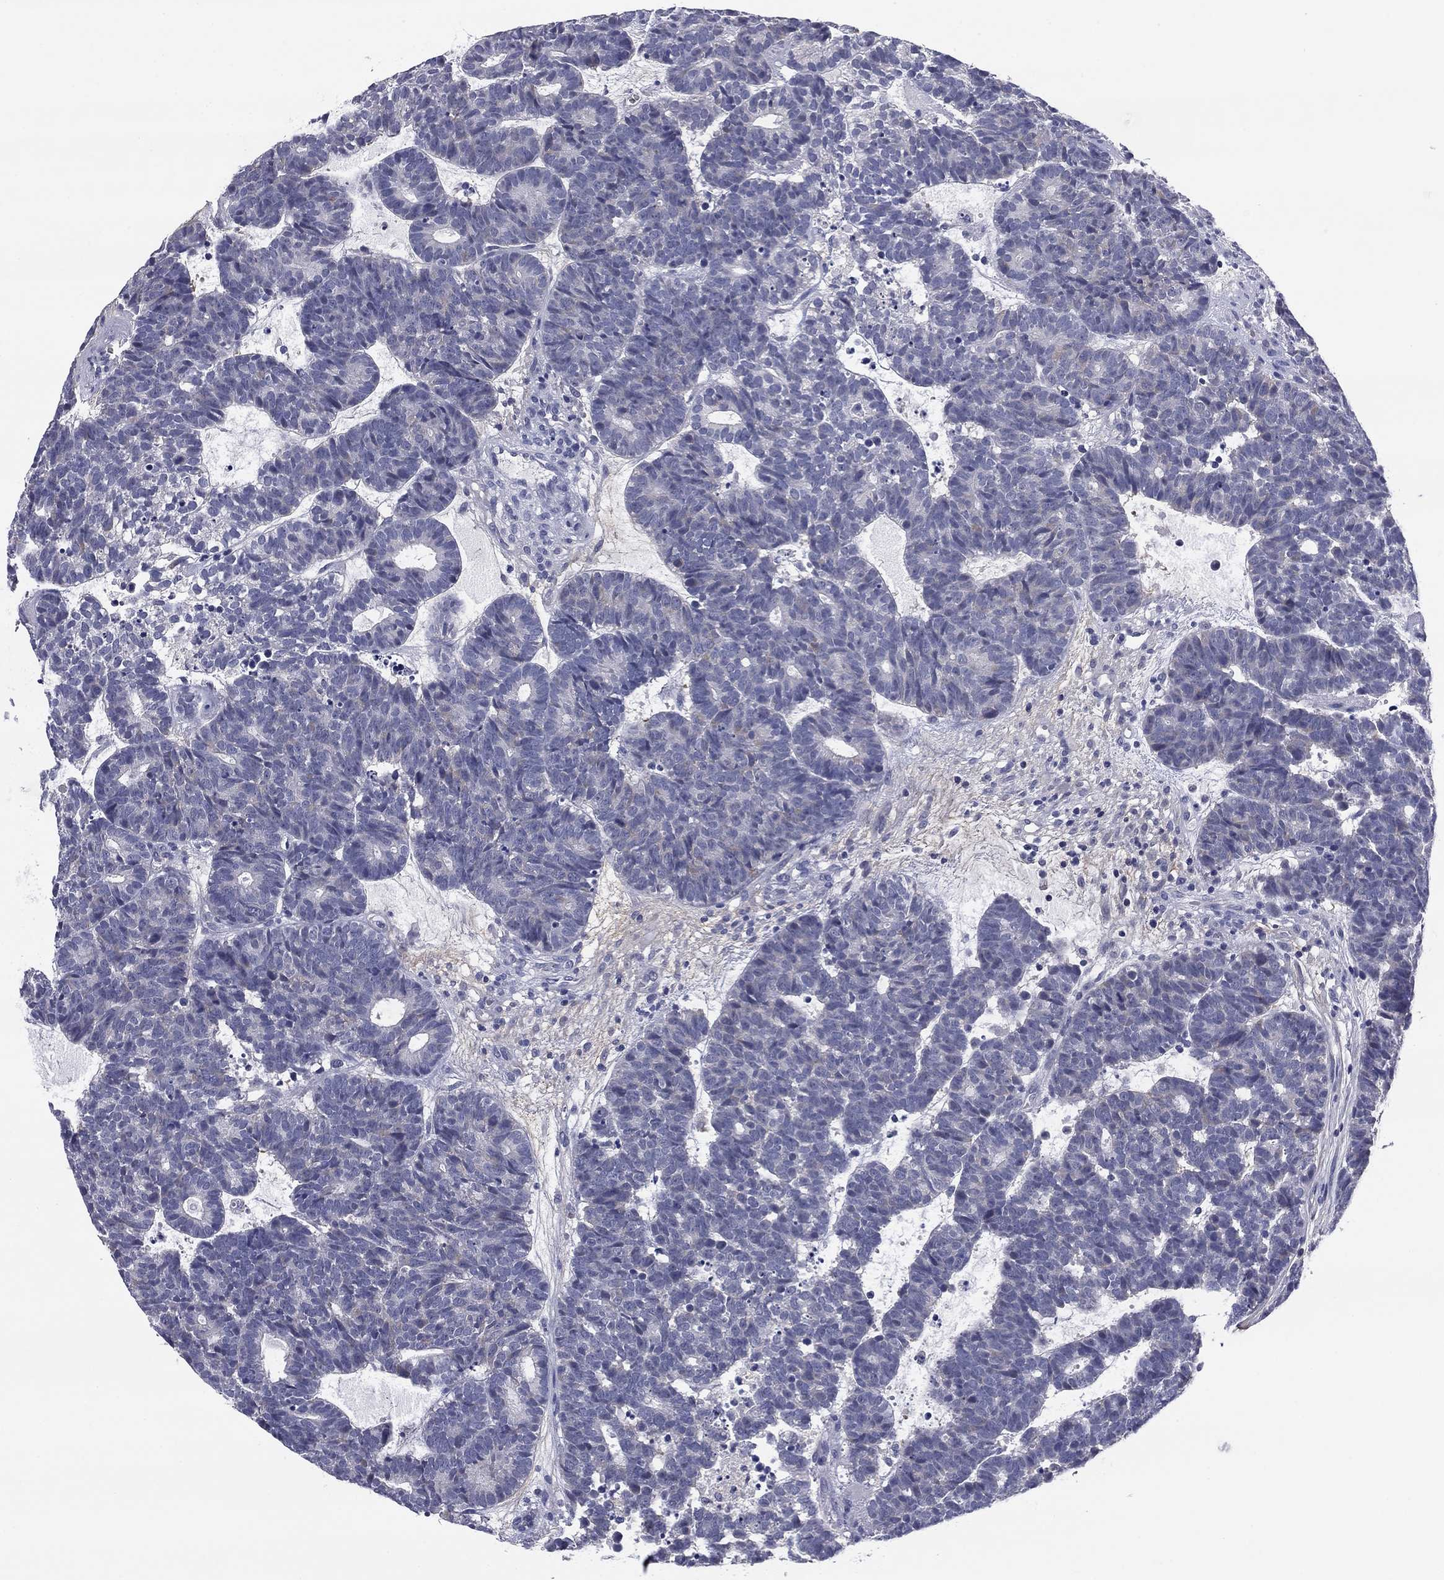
{"staining": {"intensity": "negative", "quantity": "none", "location": "none"}, "tissue": "head and neck cancer", "cell_type": "Tumor cells", "image_type": "cancer", "snomed": [{"axis": "morphology", "description": "Adenocarcinoma, NOS"}, {"axis": "topography", "description": "Head-Neck"}], "caption": "IHC of head and neck cancer displays no expression in tumor cells.", "gene": "REXO5", "patient": {"sex": "female", "age": 81}}